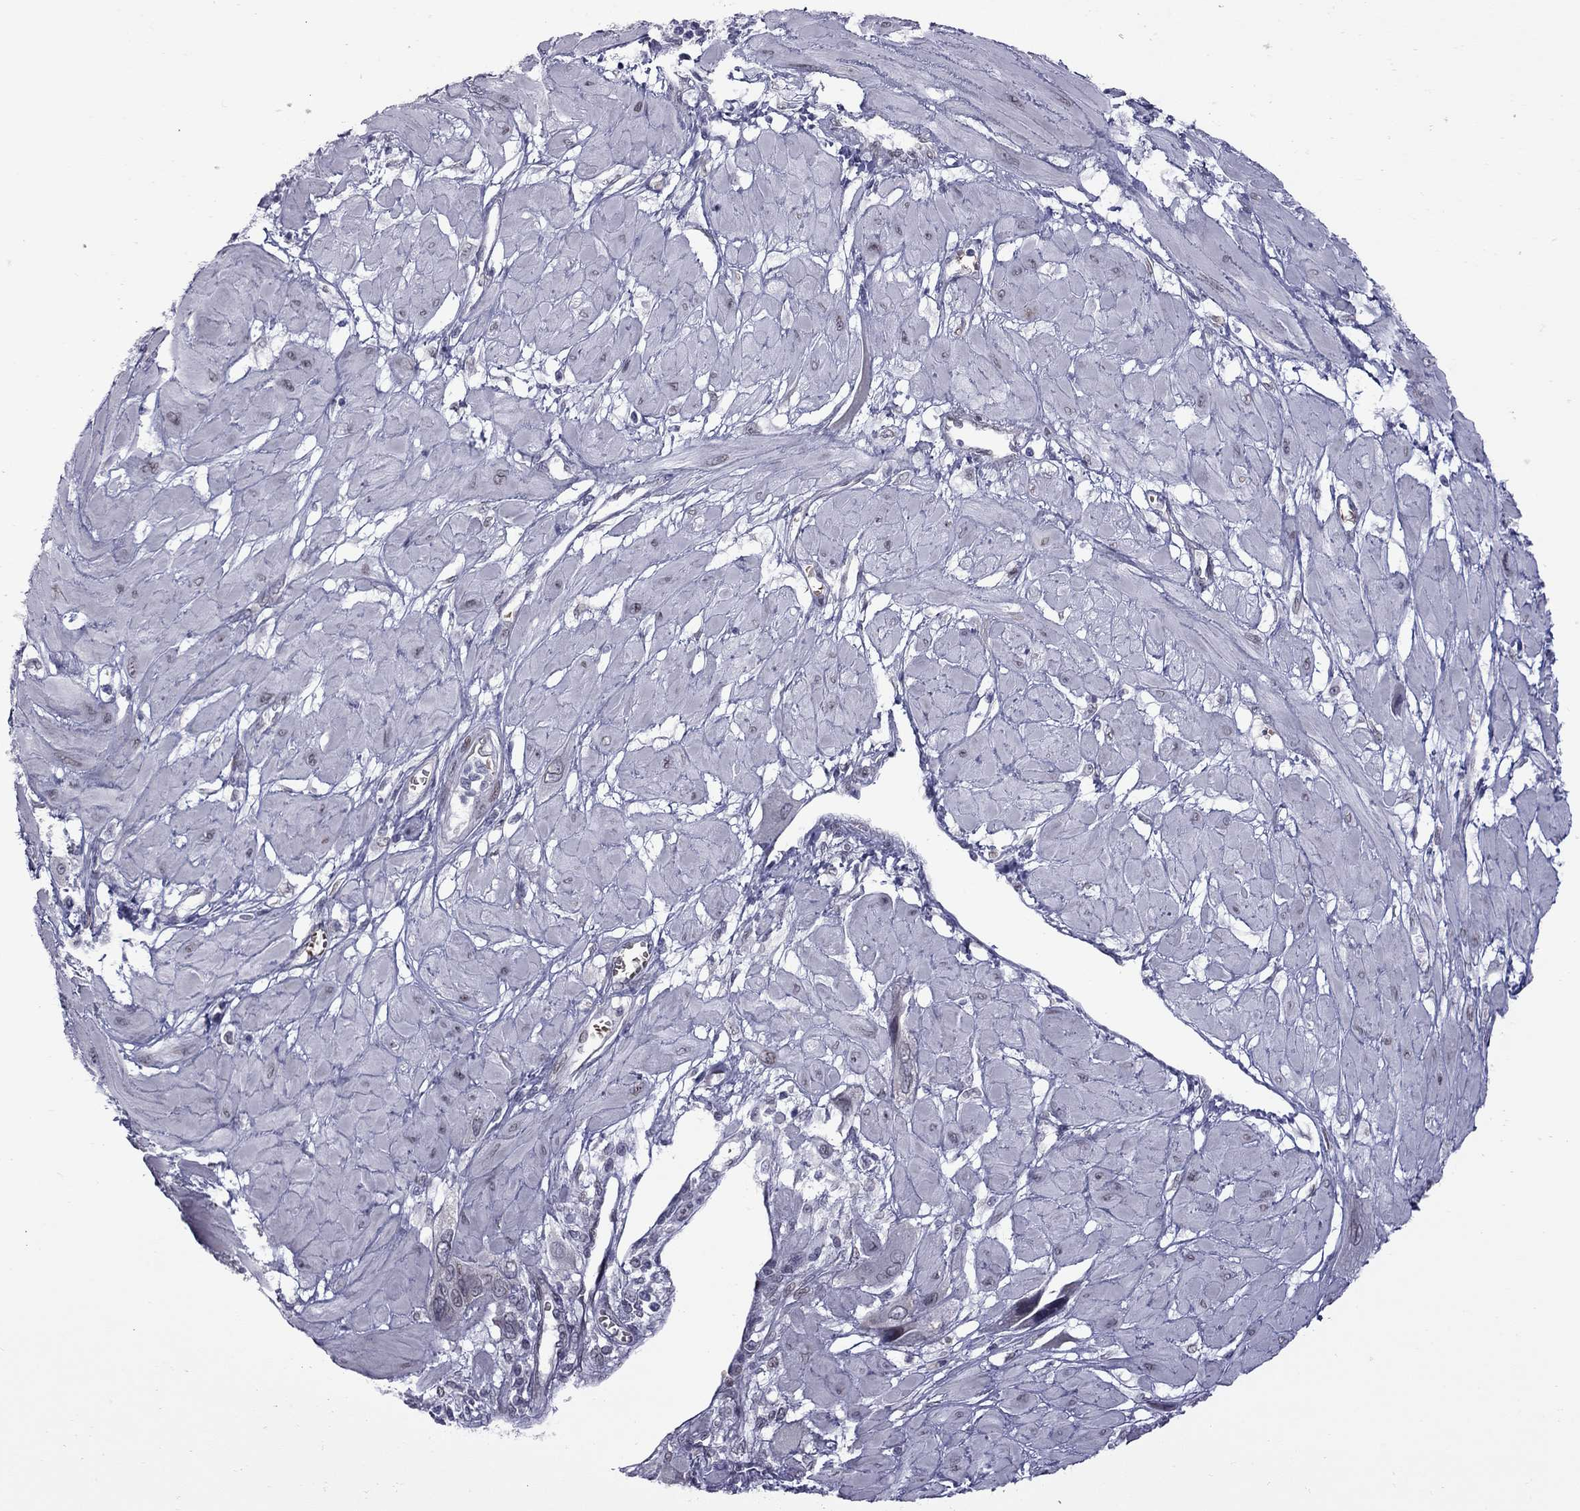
{"staining": {"intensity": "negative", "quantity": "none", "location": "none"}, "tissue": "cervical cancer", "cell_type": "Tumor cells", "image_type": "cancer", "snomed": [{"axis": "morphology", "description": "Squamous cell carcinoma, NOS"}, {"axis": "topography", "description": "Cervix"}], "caption": "This image is of cervical cancer stained with immunohistochemistry (IHC) to label a protein in brown with the nuclei are counter-stained blue. There is no staining in tumor cells. Brightfield microscopy of immunohistochemistry (IHC) stained with DAB (brown) and hematoxylin (blue), captured at high magnification.", "gene": "CLTCL1", "patient": {"sex": "female", "age": 34}}